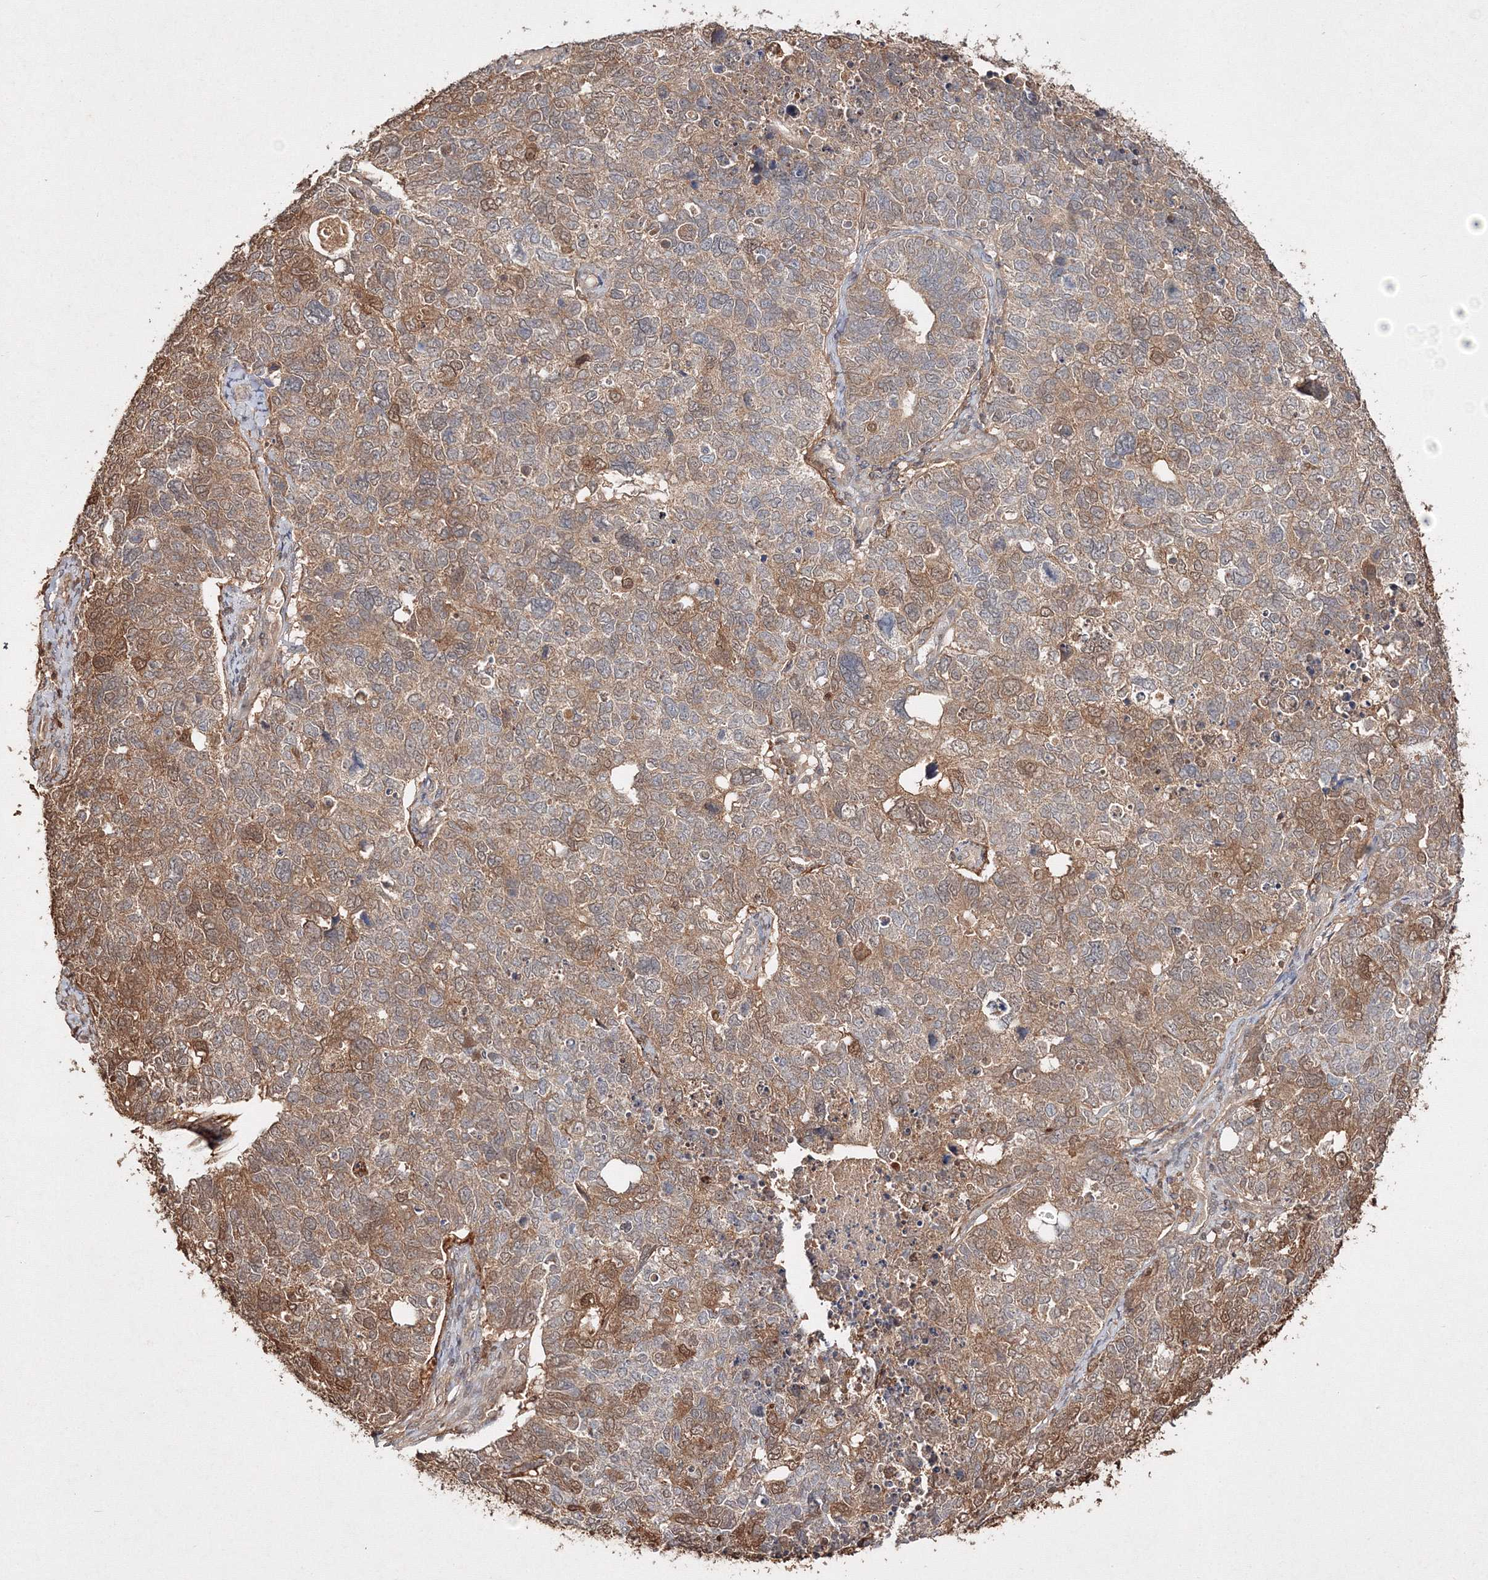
{"staining": {"intensity": "moderate", "quantity": "25%-75%", "location": "cytoplasmic/membranous,nuclear"}, "tissue": "cervical cancer", "cell_type": "Tumor cells", "image_type": "cancer", "snomed": [{"axis": "morphology", "description": "Squamous cell carcinoma, NOS"}, {"axis": "topography", "description": "Cervix"}], "caption": "Cervical cancer (squamous cell carcinoma) stained for a protein exhibits moderate cytoplasmic/membranous and nuclear positivity in tumor cells.", "gene": "S100A11", "patient": {"sex": "female", "age": 63}}